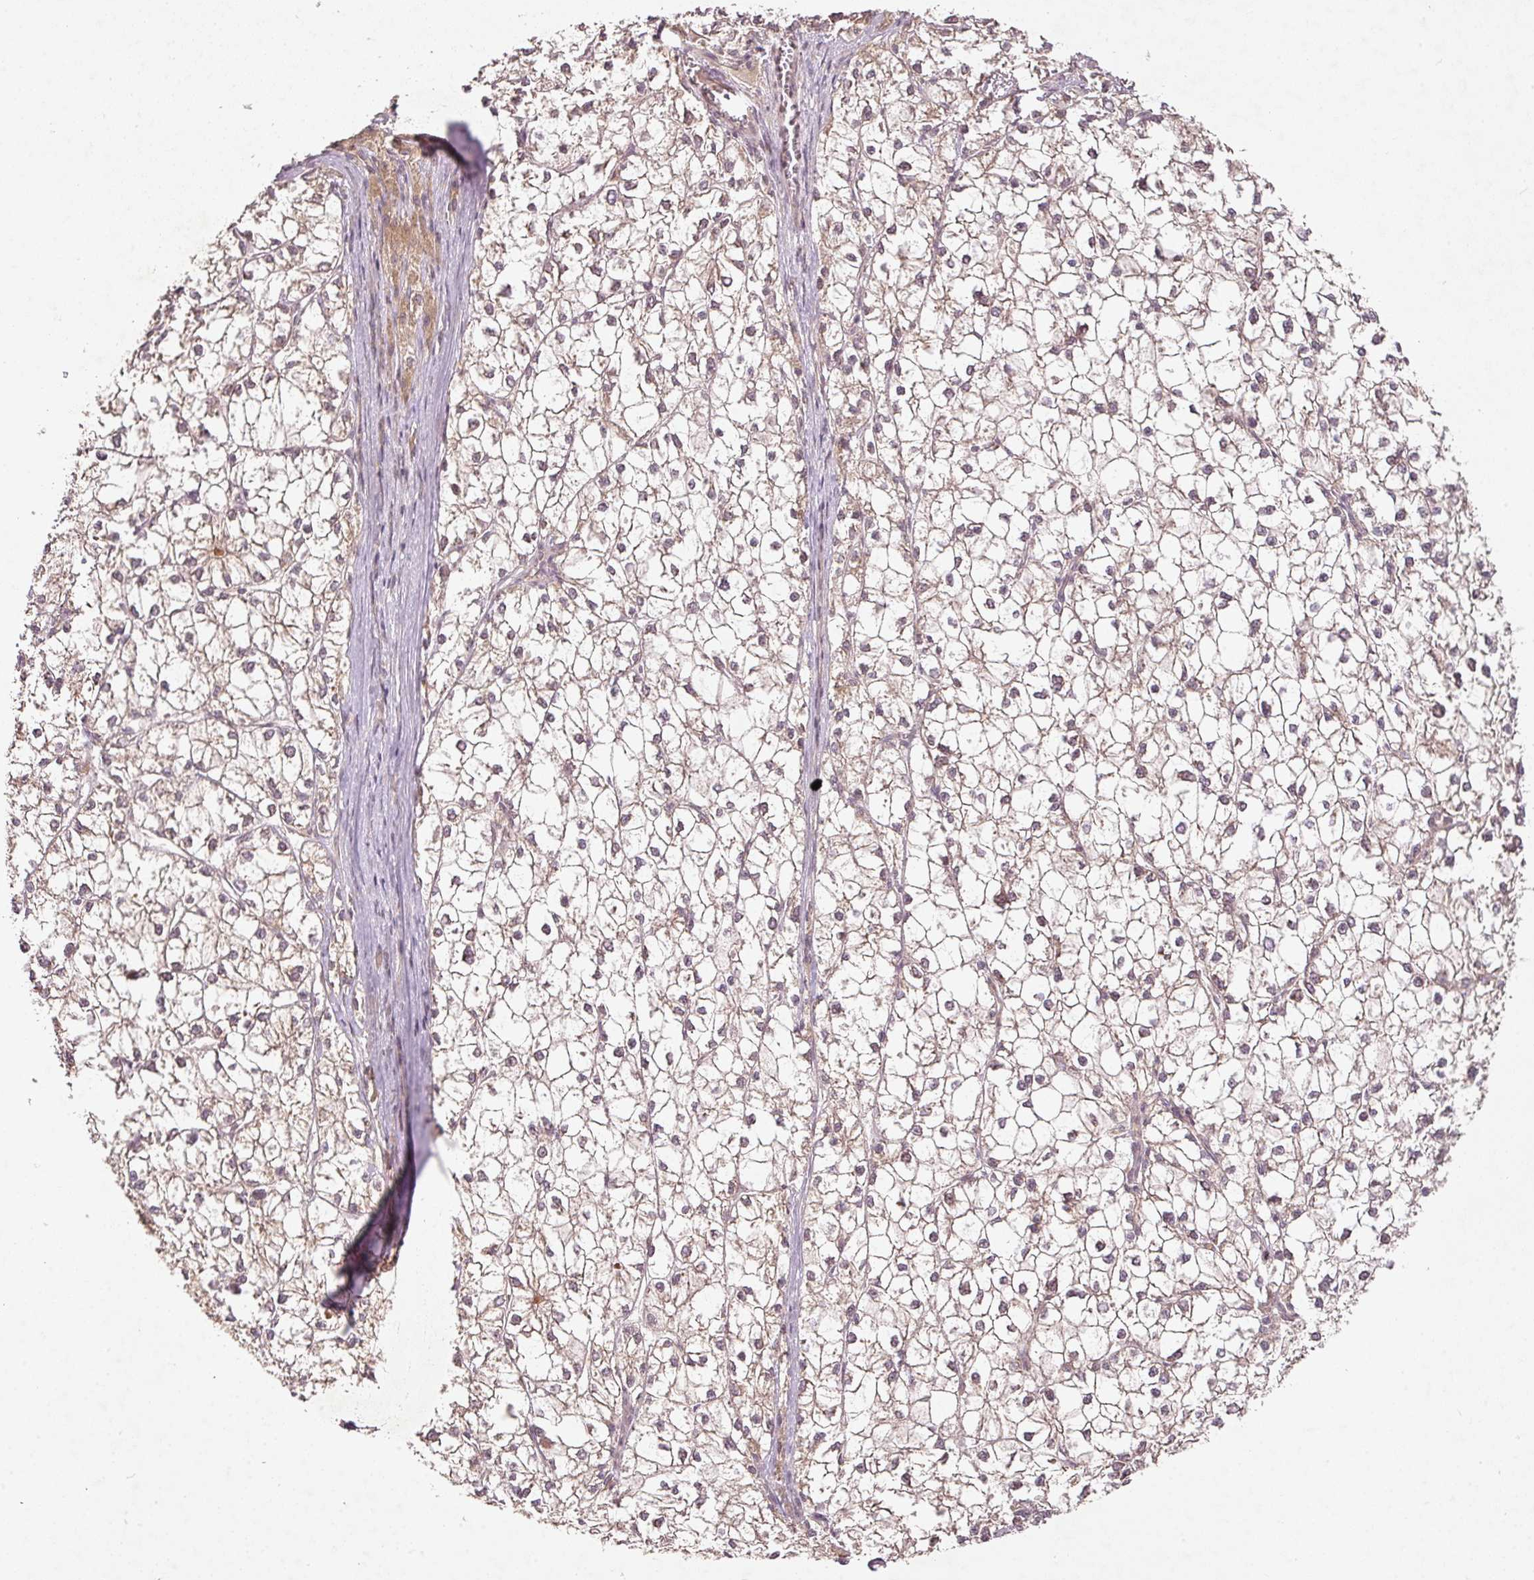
{"staining": {"intensity": "negative", "quantity": "none", "location": "none"}, "tissue": "liver cancer", "cell_type": "Tumor cells", "image_type": "cancer", "snomed": [{"axis": "morphology", "description": "Carcinoma, Hepatocellular, NOS"}, {"axis": "topography", "description": "Liver"}], "caption": "The micrograph displays no staining of tumor cells in liver cancer (hepatocellular carcinoma).", "gene": "PCDHB1", "patient": {"sex": "female", "age": 43}}